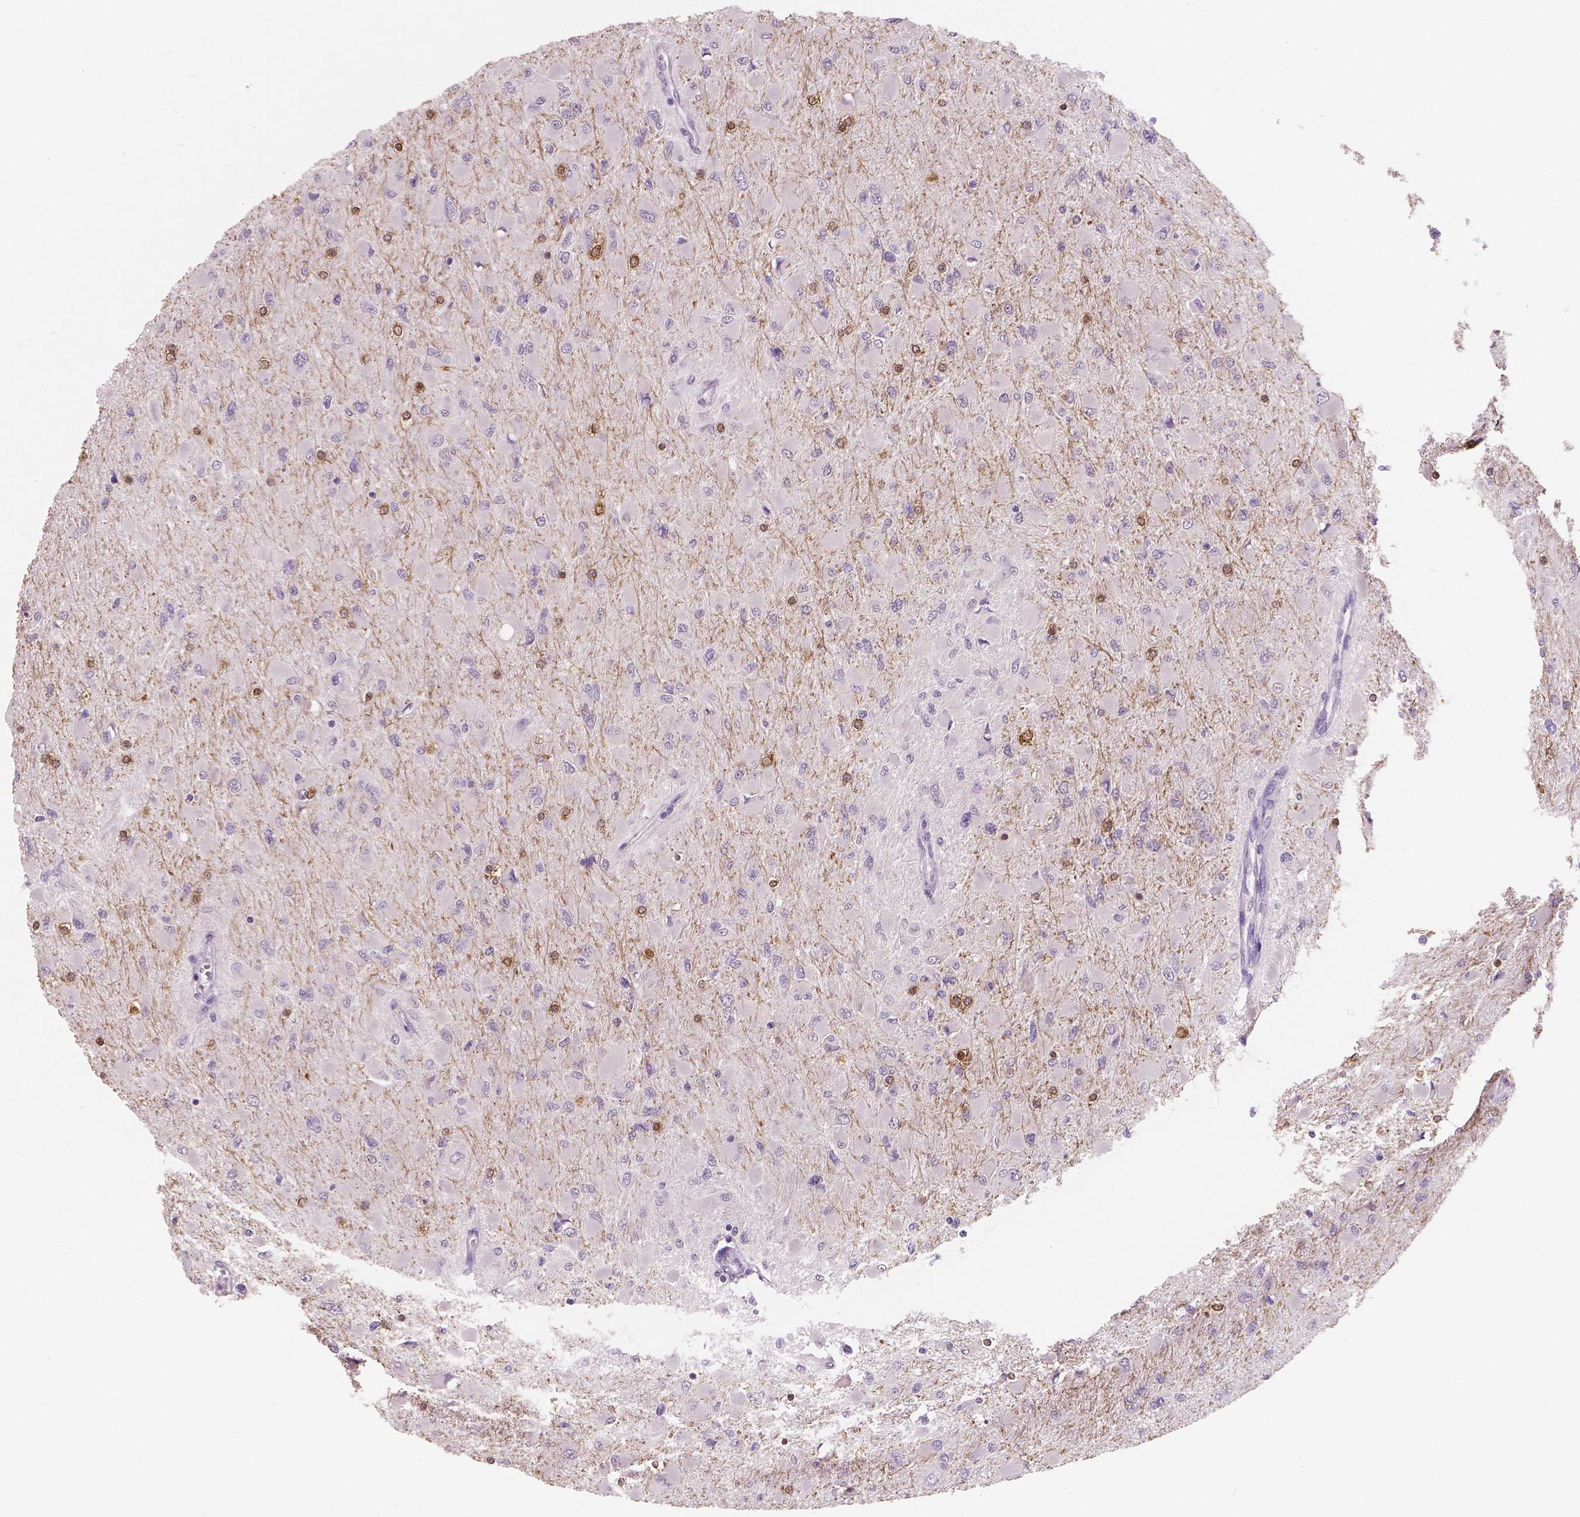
{"staining": {"intensity": "negative", "quantity": "none", "location": "none"}, "tissue": "glioma", "cell_type": "Tumor cells", "image_type": "cancer", "snomed": [{"axis": "morphology", "description": "Glioma, malignant, High grade"}, {"axis": "topography", "description": "Cerebral cortex"}], "caption": "This is an IHC histopathology image of high-grade glioma (malignant). There is no staining in tumor cells.", "gene": "NECAB1", "patient": {"sex": "female", "age": 36}}